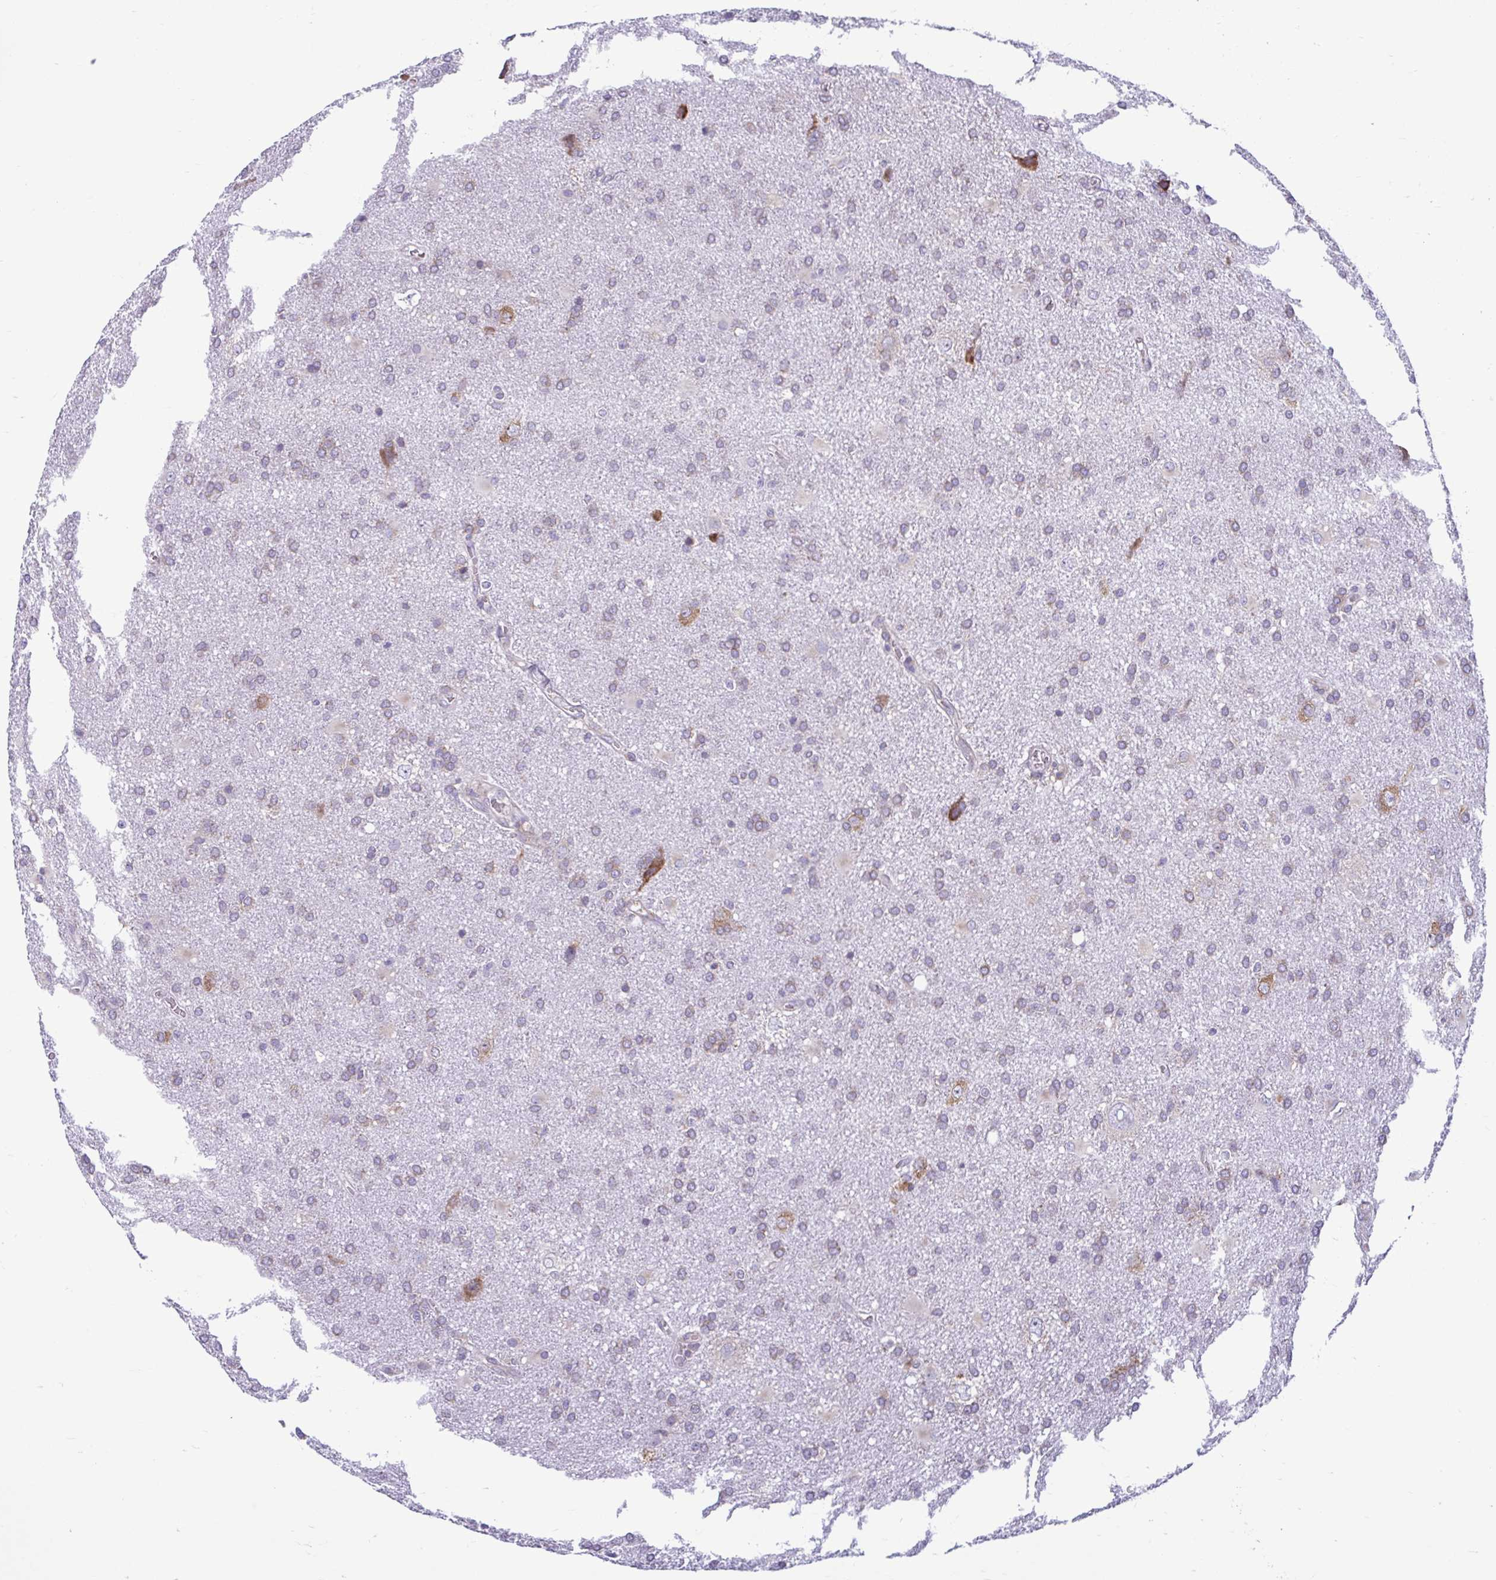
{"staining": {"intensity": "weak", "quantity": "25%-75%", "location": "cytoplasmic/membranous"}, "tissue": "glioma", "cell_type": "Tumor cells", "image_type": "cancer", "snomed": [{"axis": "morphology", "description": "Glioma, malignant, Low grade"}, {"axis": "topography", "description": "Brain"}], "caption": "Malignant glioma (low-grade) stained for a protein demonstrates weak cytoplasmic/membranous positivity in tumor cells. (Brightfield microscopy of DAB IHC at high magnification).", "gene": "RPS16", "patient": {"sex": "male", "age": 66}}